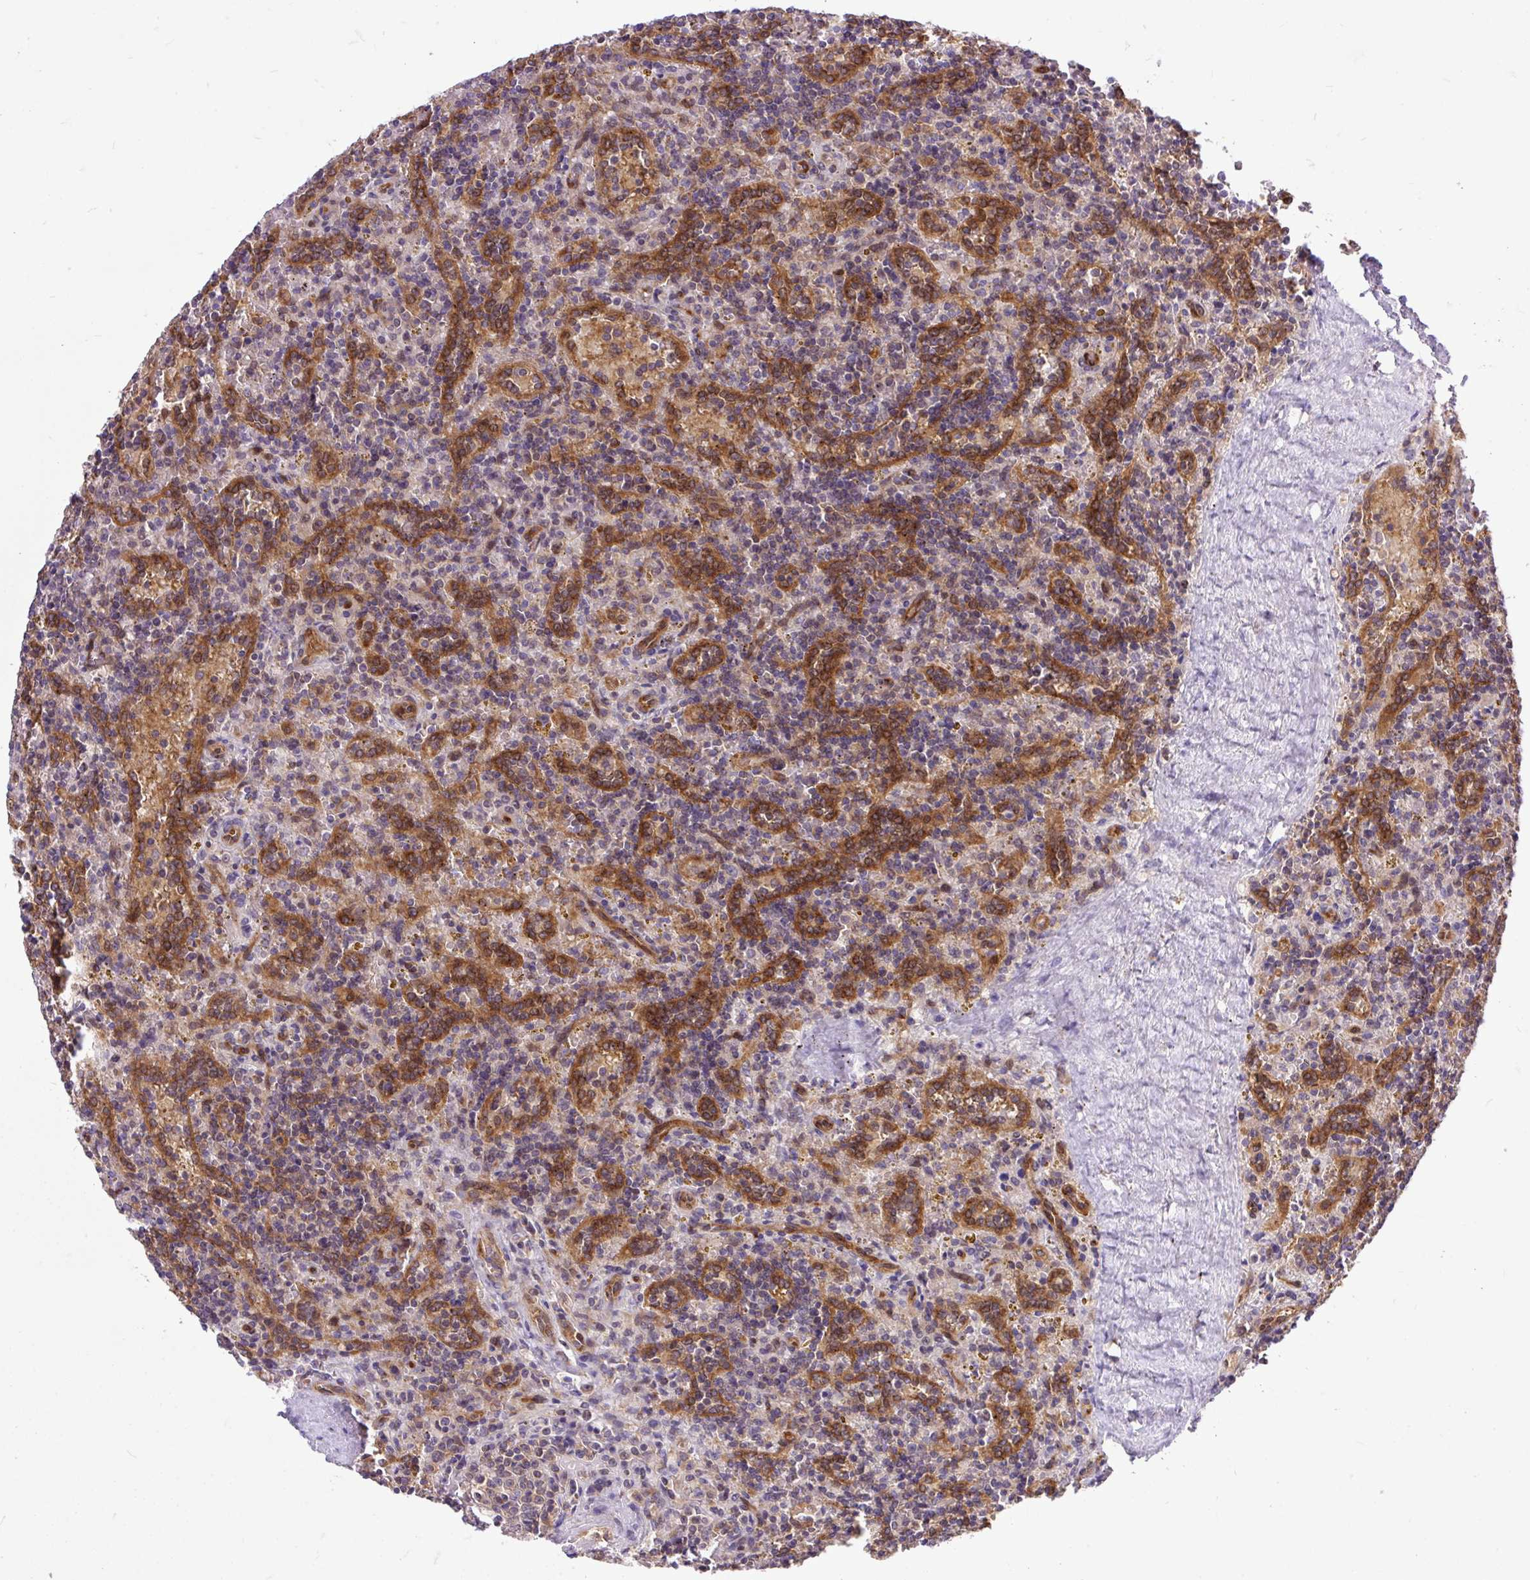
{"staining": {"intensity": "negative", "quantity": "none", "location": "none"}, "tissue": "lymphoma", "cell_type": "Tumor cells", "image_type": "cancer", "snomed": [{"axis": "morphology", "description": "Malignant lymphoma, non-Hodgkin's type, Low grade"}, {"axis": "topography", "description": "Spleen"}], "caption": "DAB (3,3'-diaminobenzidine) immunohistochemical staining of malignant lymphoma, non-Hodgkin's type (low-grade) exhibits no significant staining in tumor cells. The staining was performed using DAB (3,3'-diaminobenzidine) to visualize the protein expression in brown, while the nuclei were stained in blue with hematoxylin (Magnification: 20x).", "gene": "TRIM17", "patient": {"sex": "male", "age": 67}}